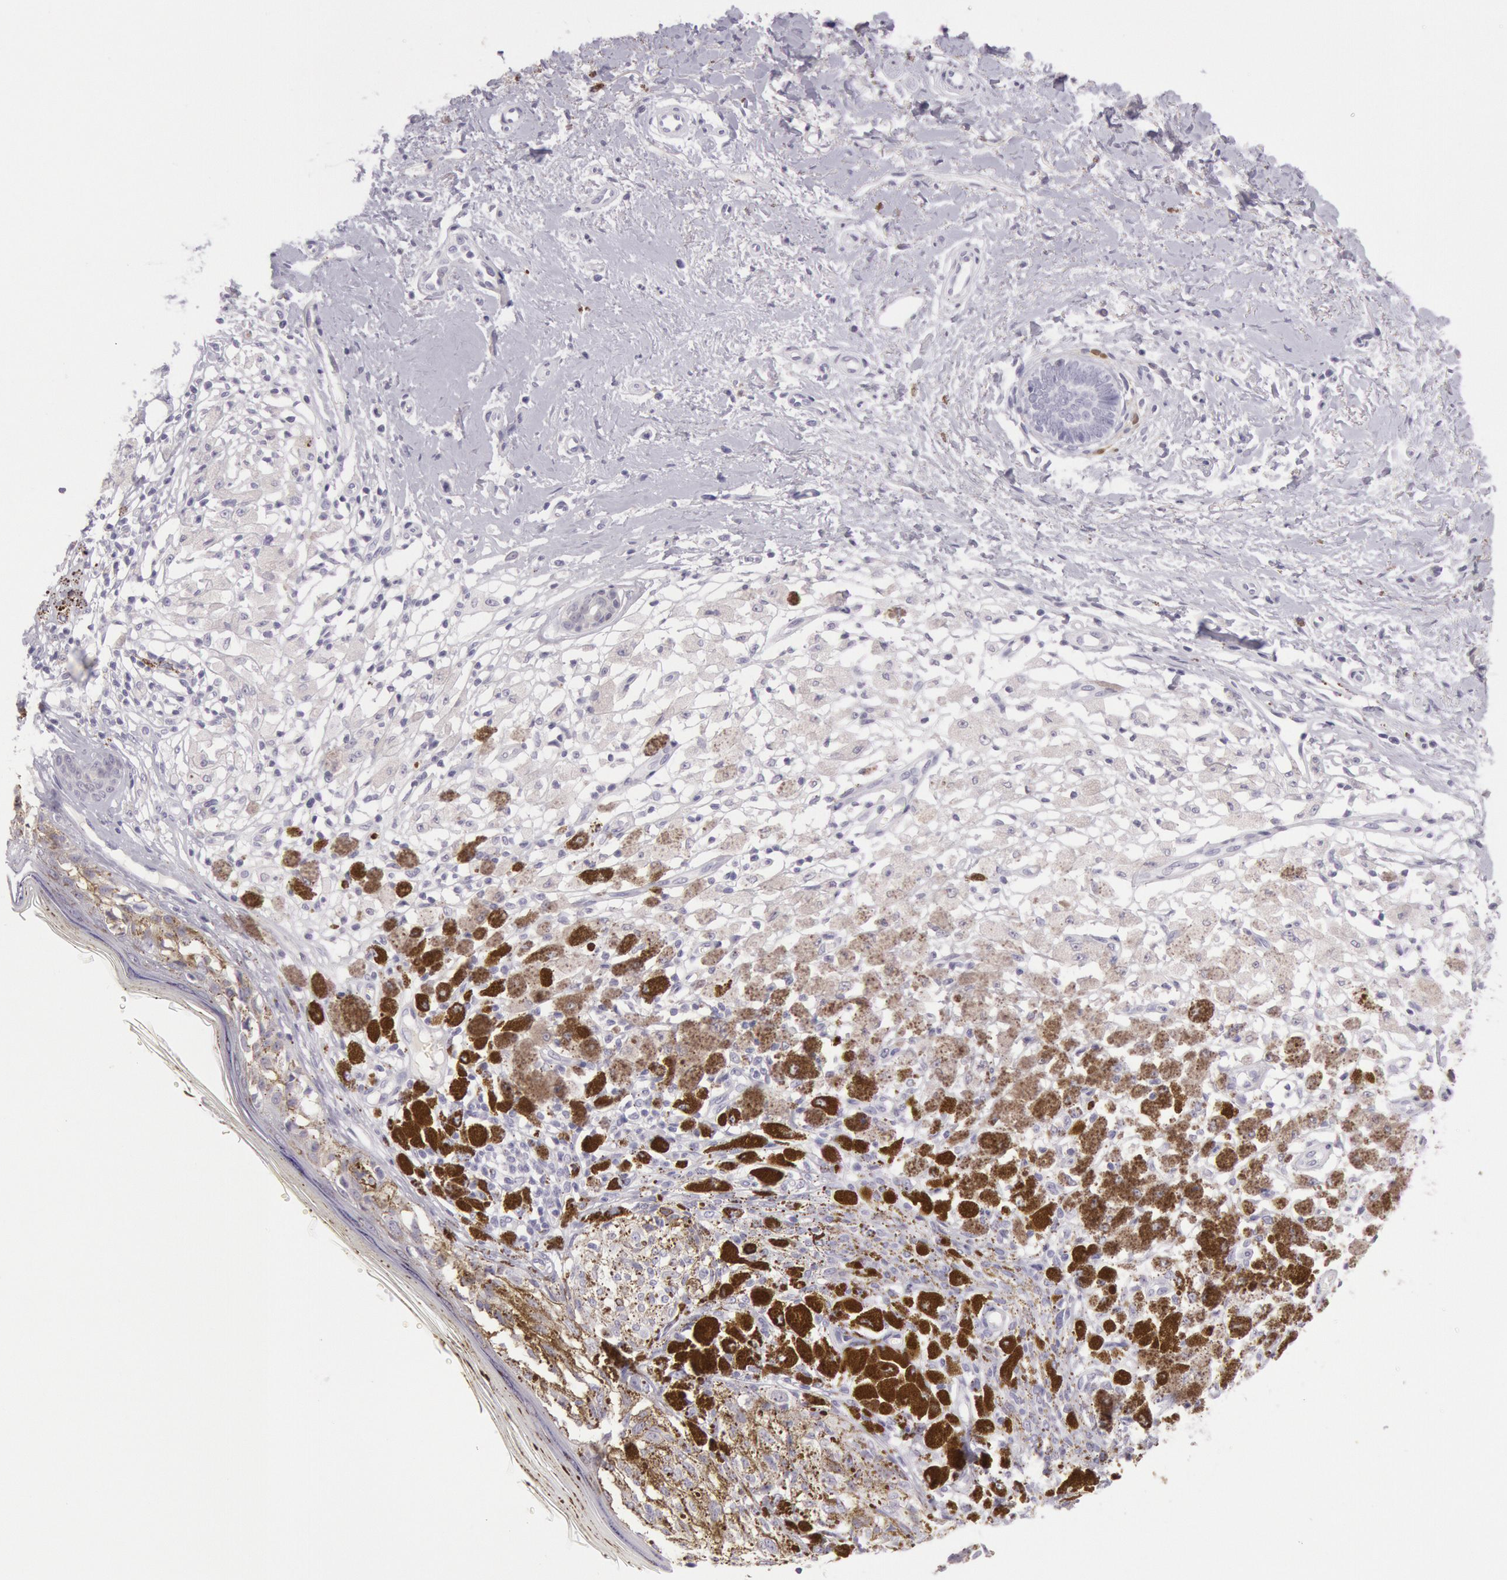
{"staining": {"intensity": "negative", "quantity": "none", "location": "none"}, "tissue": "melanoma", "cell_type": "Tumor cells", "image_type": "cancer", "snomed": [{"axis": "morphology", "description": "Malignant melanoma, NOS"}, {"axis": "topography", "description": "Skin"}], "caption": "This is an immunohistochemistry (IHC) micrograph of human malignant melanoma. There is no positivity in tumor cells.", "gene": "CKB", "patient": {"sex": "male", "age": 88}}